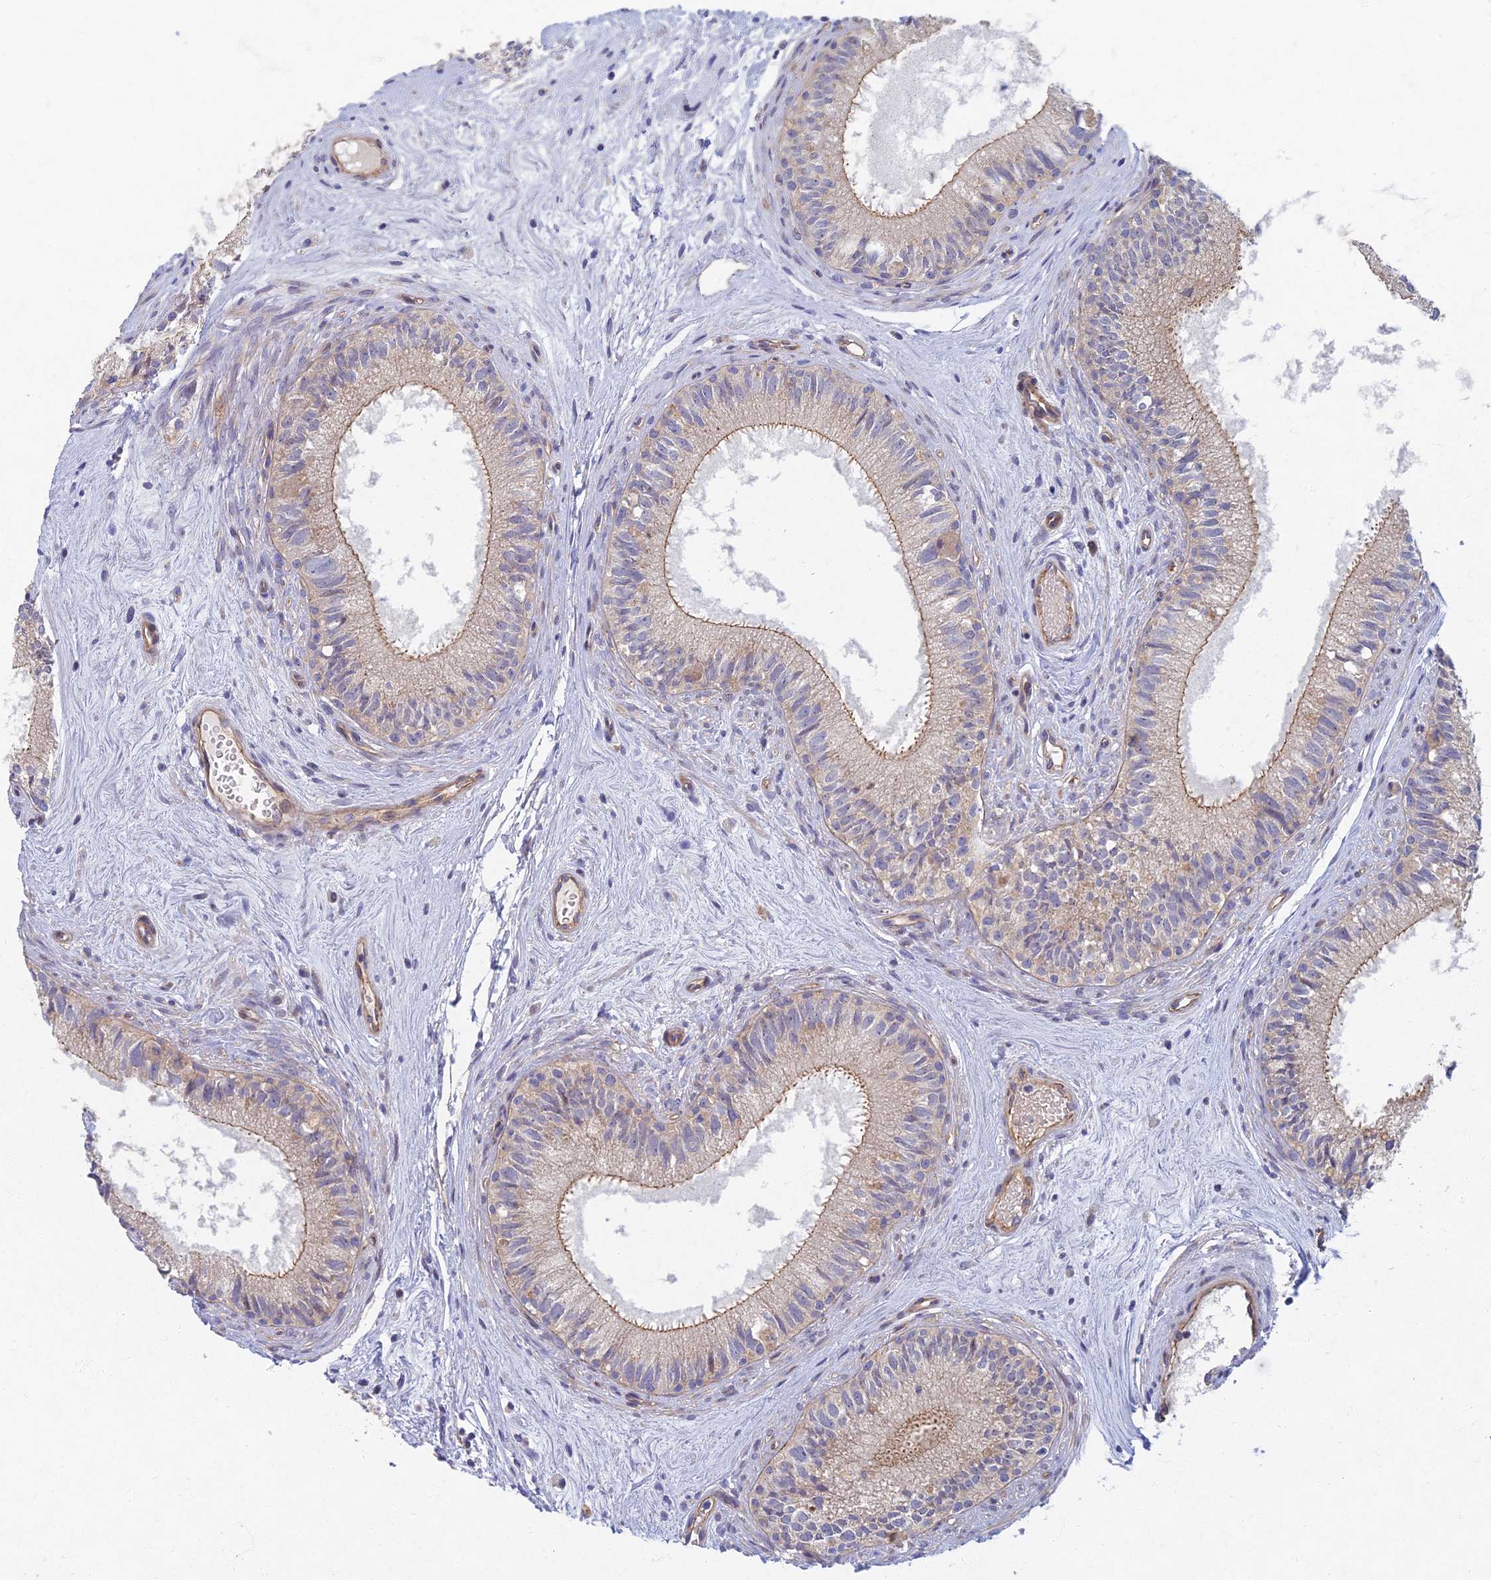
{"staining": {"intensity": "moderate", "quantity": "25%-75%", "location": "cytoplasmic/membranous"}, "tissue": "epididymis", "cell_type": "Glandular cells", "image_type": "normal", "snomed": [{"axis": "morphology", "description": "Normal tissue, NOS"}, {"axis": "topography", "description": "Epididymis"}], "caption": "Approximately 25%-75% of glandular cells in unremarkable epididymis reveal moderate cytoplasmic/membranous protein staining as visualized by brown immunohistochemical staining.", "gene": "RHBDL2", "patient": {"sex": "male", "age": 71}}